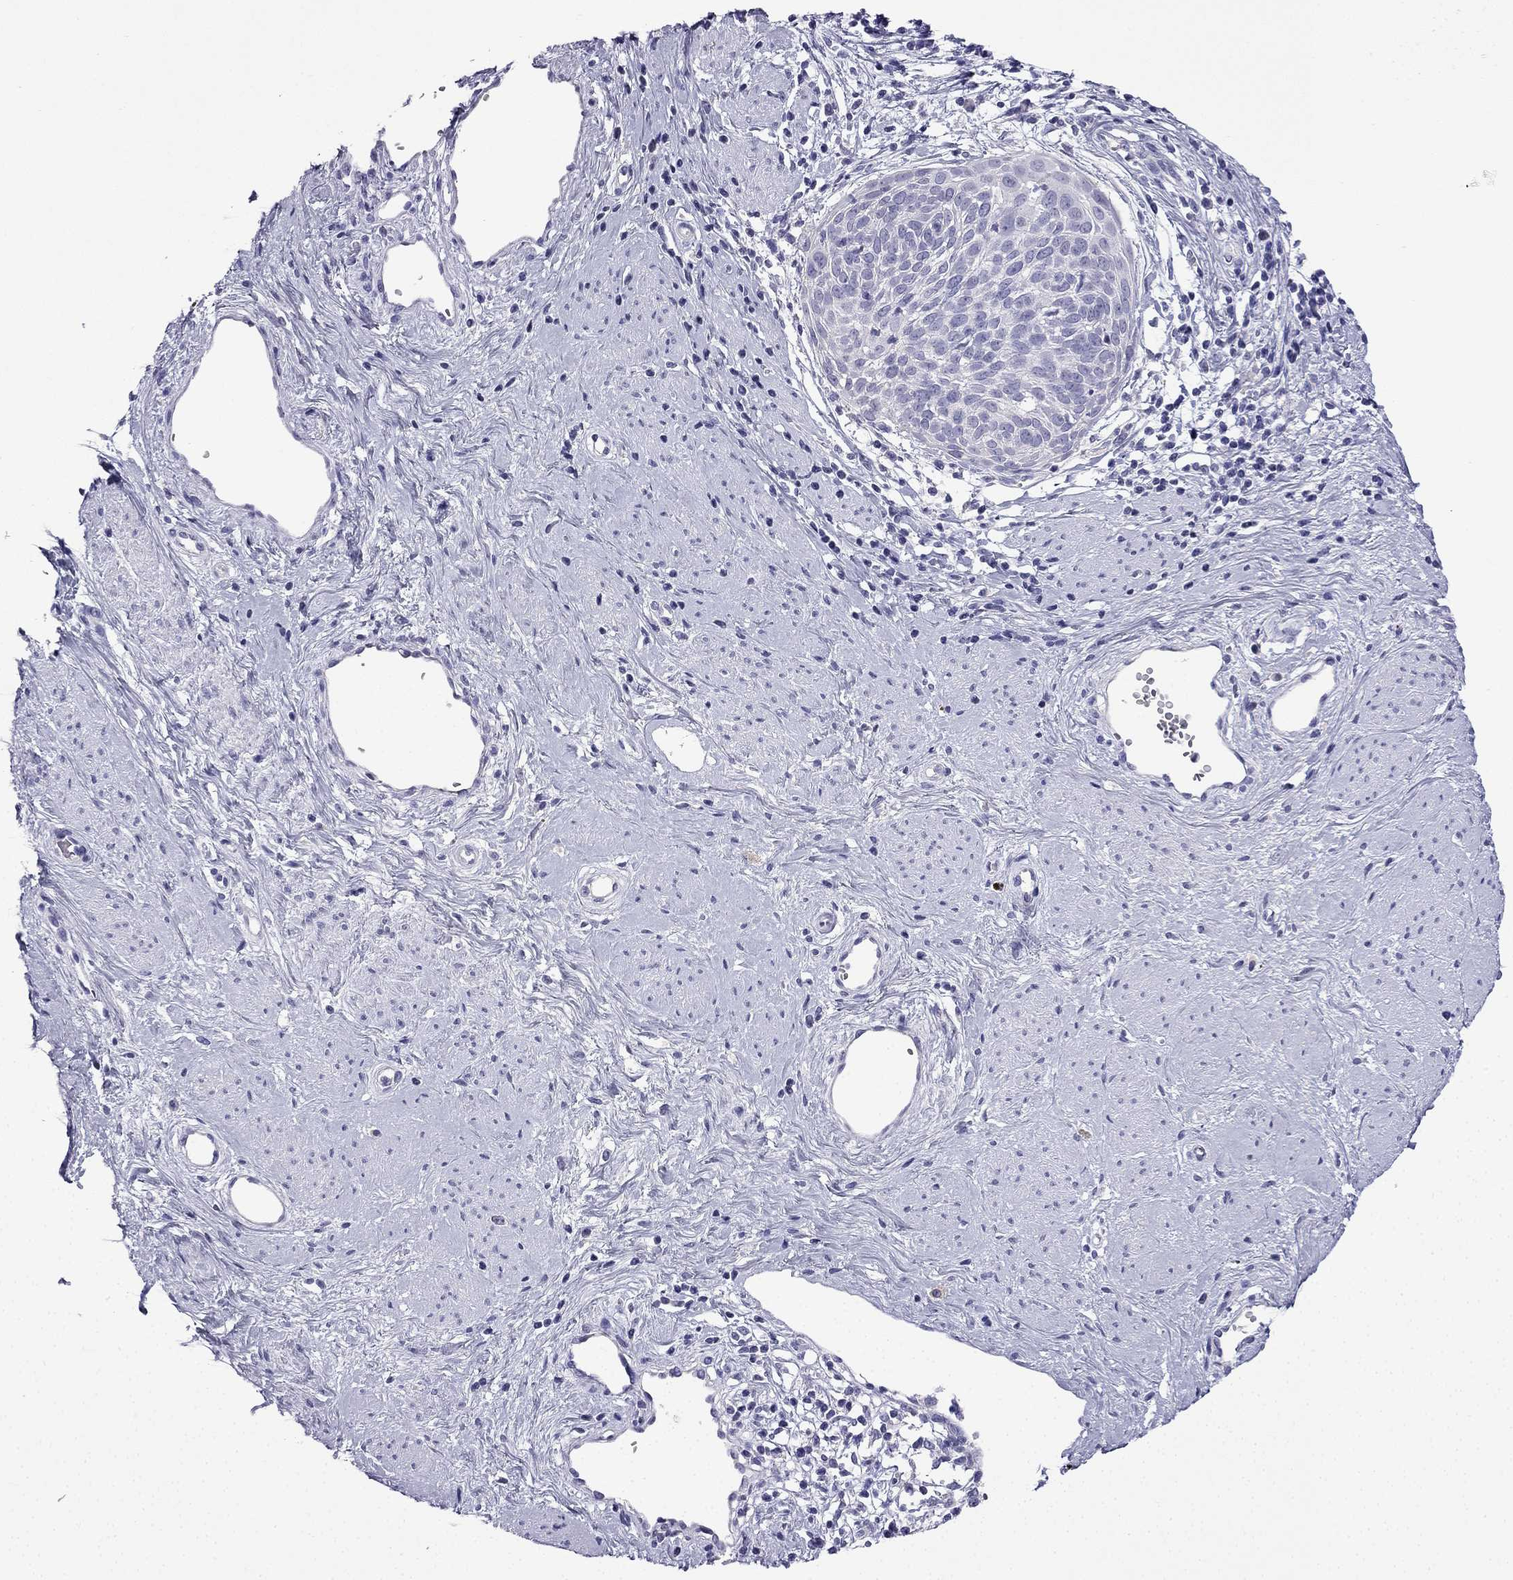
{"staining": {"intensity": "negative", "quantity": "none", "location": "none"}, "tissue": "cervical cancer", "cell_type": "Tumor cells", "image_type": "cancer", "snomed": [{"axis": "morphology", "description": "Squamous cell carcinoma, NOS"}, {"axis": "topography", "description": "Cervix"}], "caption": "Tumor cells are negative for protein expression in human cervical cancer (squamous cell carcinoma).", "gene": "NPTX1", "patient": {"sex": "female", "age": 39}}